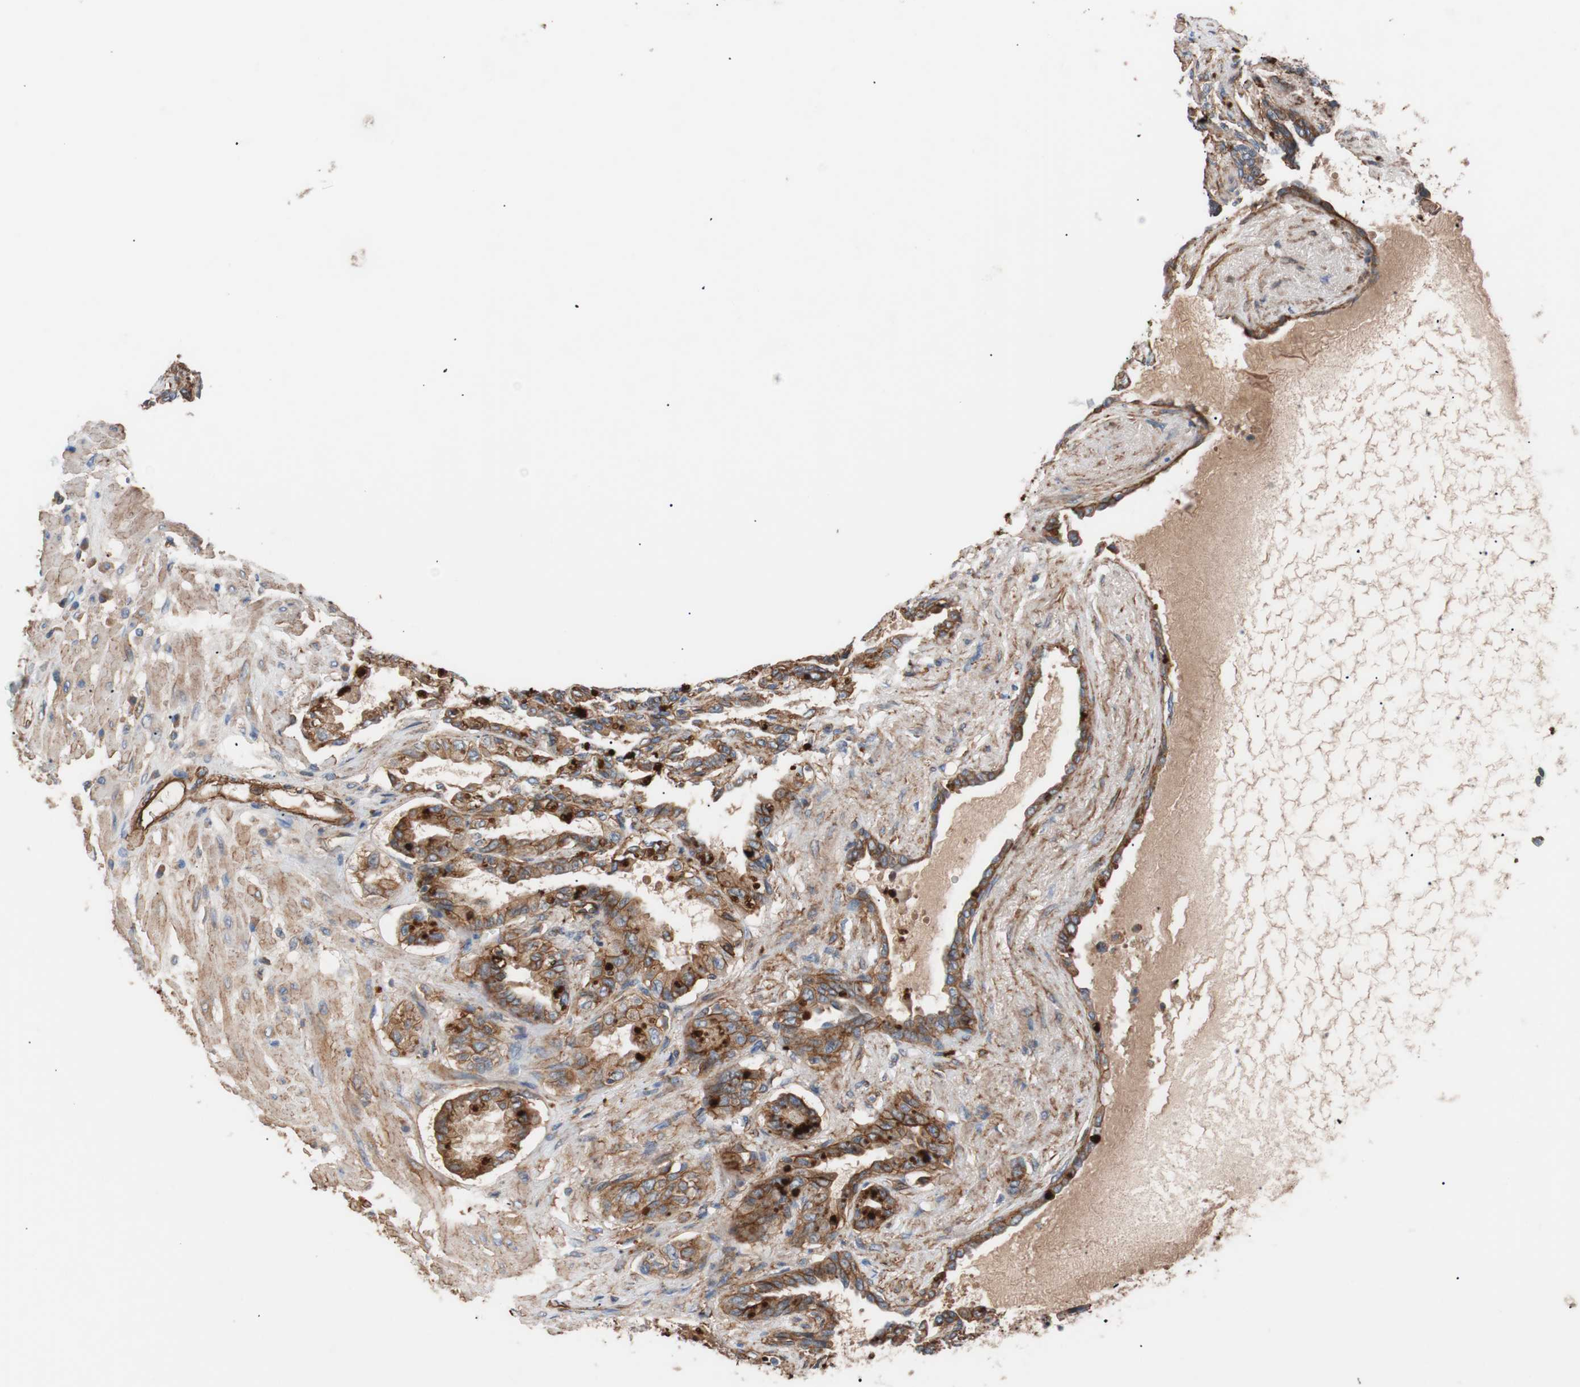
{"staining": {"intensity": "moderate", "quantity": ">75%", "location": "cytoplasmic/membranous"}, "tissue": "seminal vesicle", "cell_type": "Glandular cells", "image_type": "normal", "snomed": [{"axis": "morphology", "description": "Normal tissue, NOS"}, {"axis": "topography", "description": "Seminal veicle"}], "caption": "Immunohistochemical staining of normal human seminal vesicle reveals >75% levels of moderate cytoplasmic/membranous protein staining in approximately >75% of glandular cells.", "gene": "SPINT1", "patient": {"sex": "male", "age": 61}}